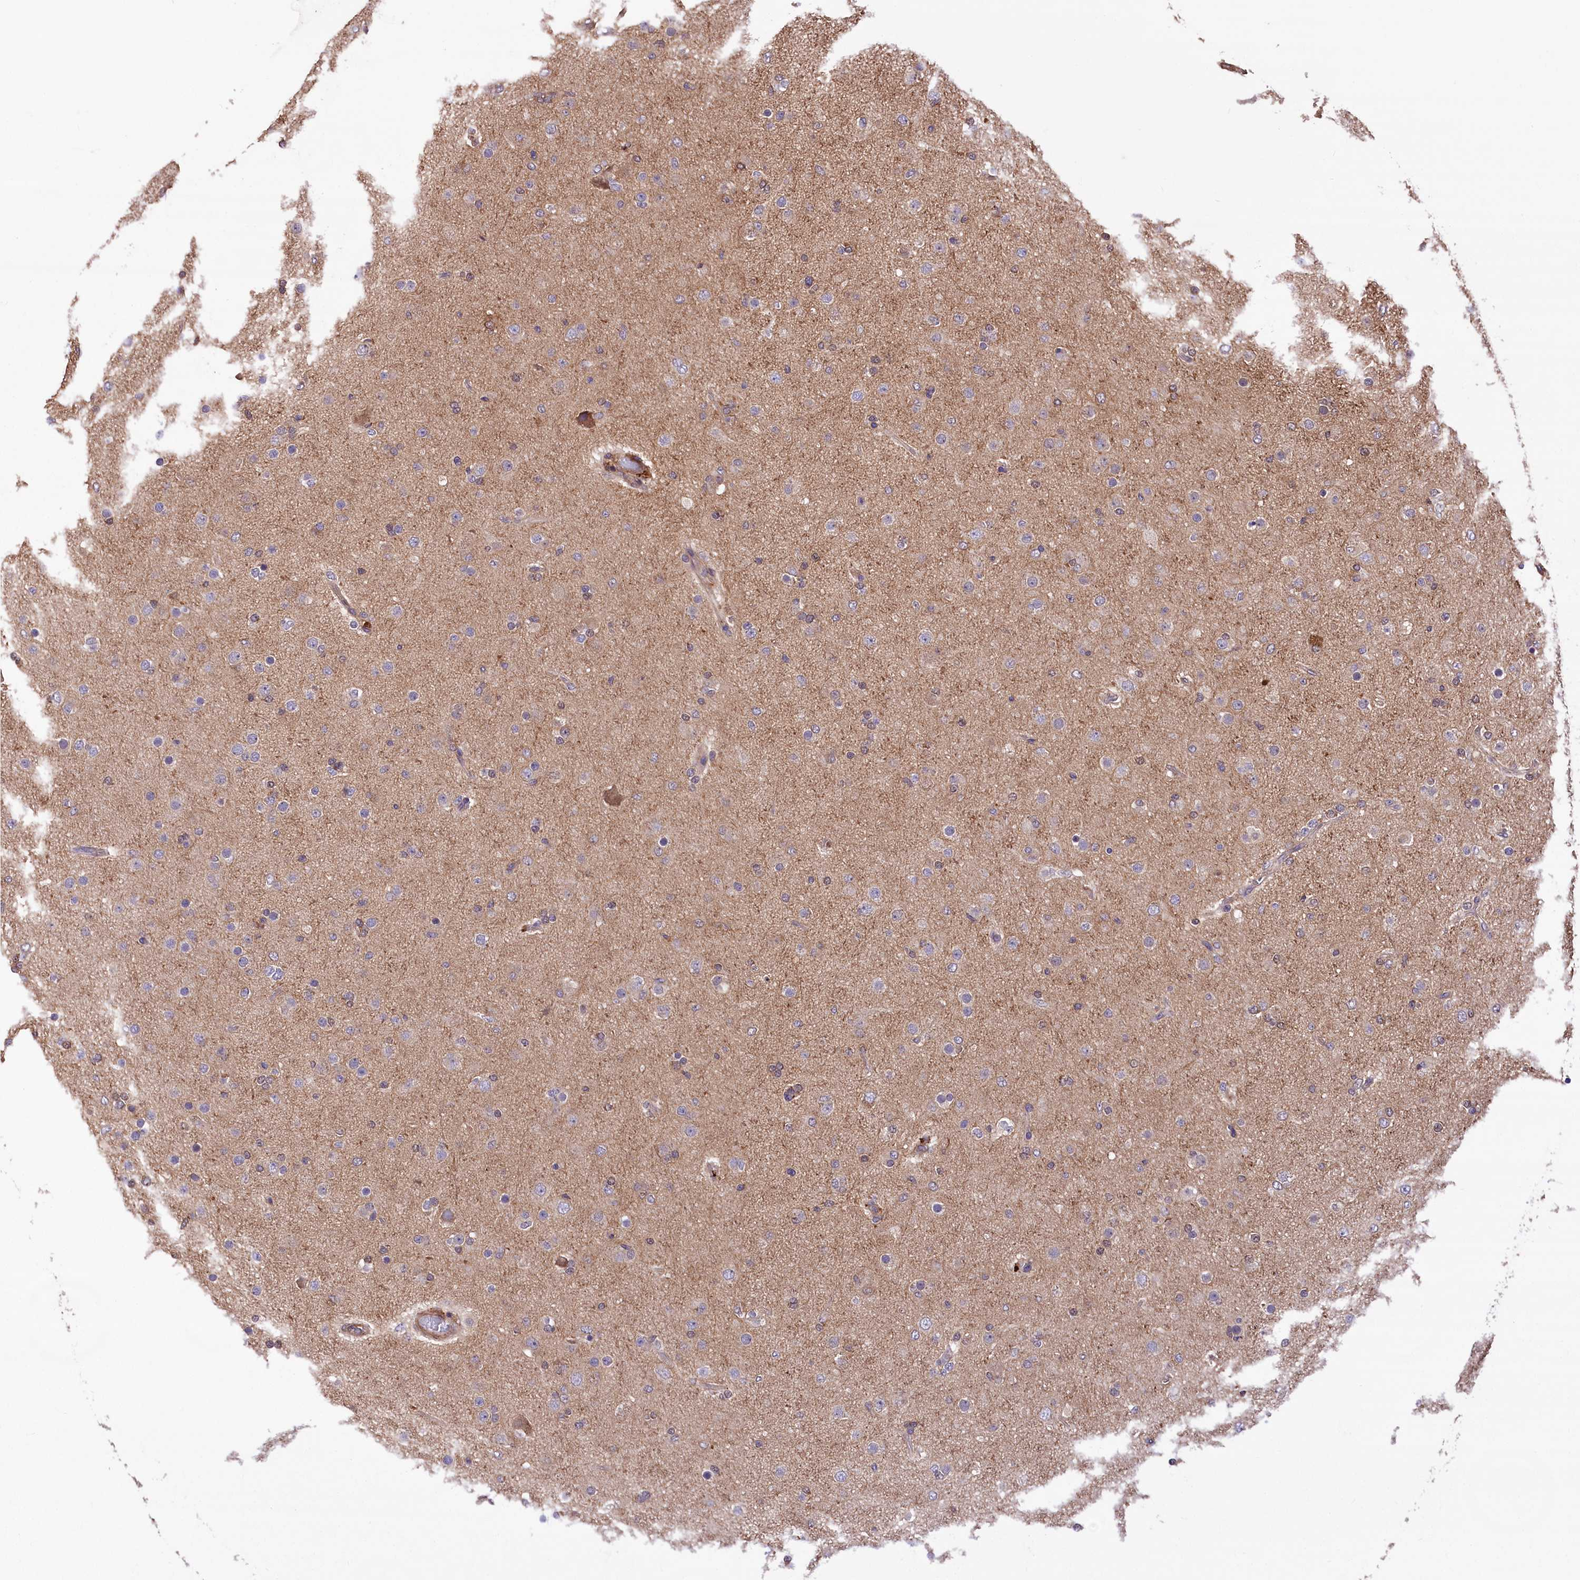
{"staining": {"intensity": "negative", "quantity": "none", "location": "none"}, "tissue": "glioma", "cell_type": "Tumor cells", "image_type": "cancer", "snomed": [{"axis": "morphology", "description": "Glioma, malignant, Low grade"}, {"axis": "topography", "description": "Brain"}], "caption": "There is no significant staining in tumor cells of low-grade glioma (malignant).", "gene": "DPP3", "patient": {"sex": "male", "age": 65}}